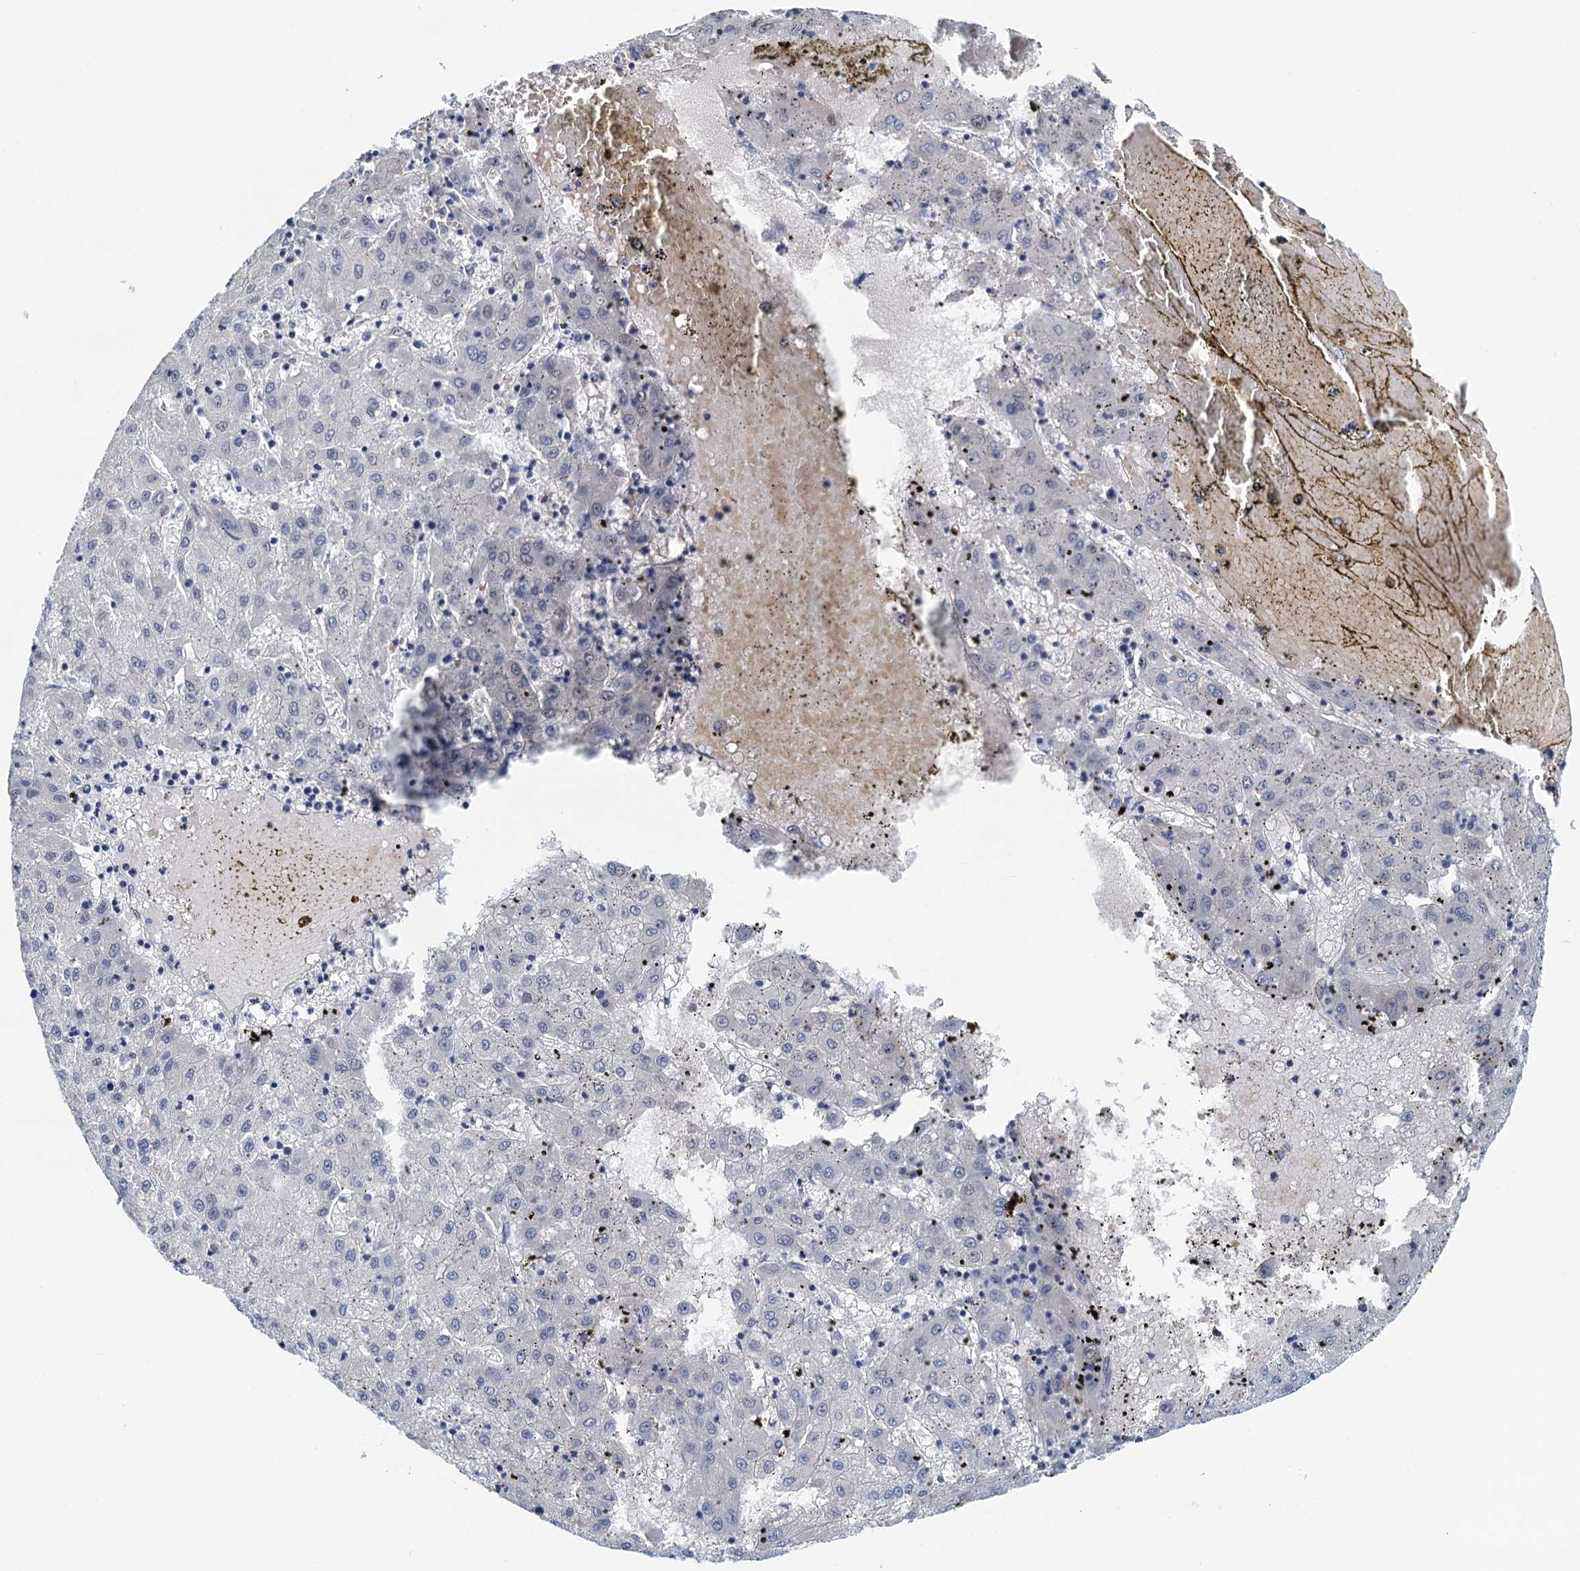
{"staining": {"intensity": "negative", "quantity": "none", "location": "none"}, "tissue": "liver cancer", "cell_type": "Tumor cells", "image_type": "cancer", "snomed": [{"axis": "morphology", "description": "Carcinoma, Hepatocellular, NOS"}, {"axis": "topography", "description": "Liver"}], "caption": "Protein analysis of liver hepatocellular carcinoma displays no significant expression in tumor cells.", "gene": "TTLL9", "patient": {"sex": "male", "age": 72}}